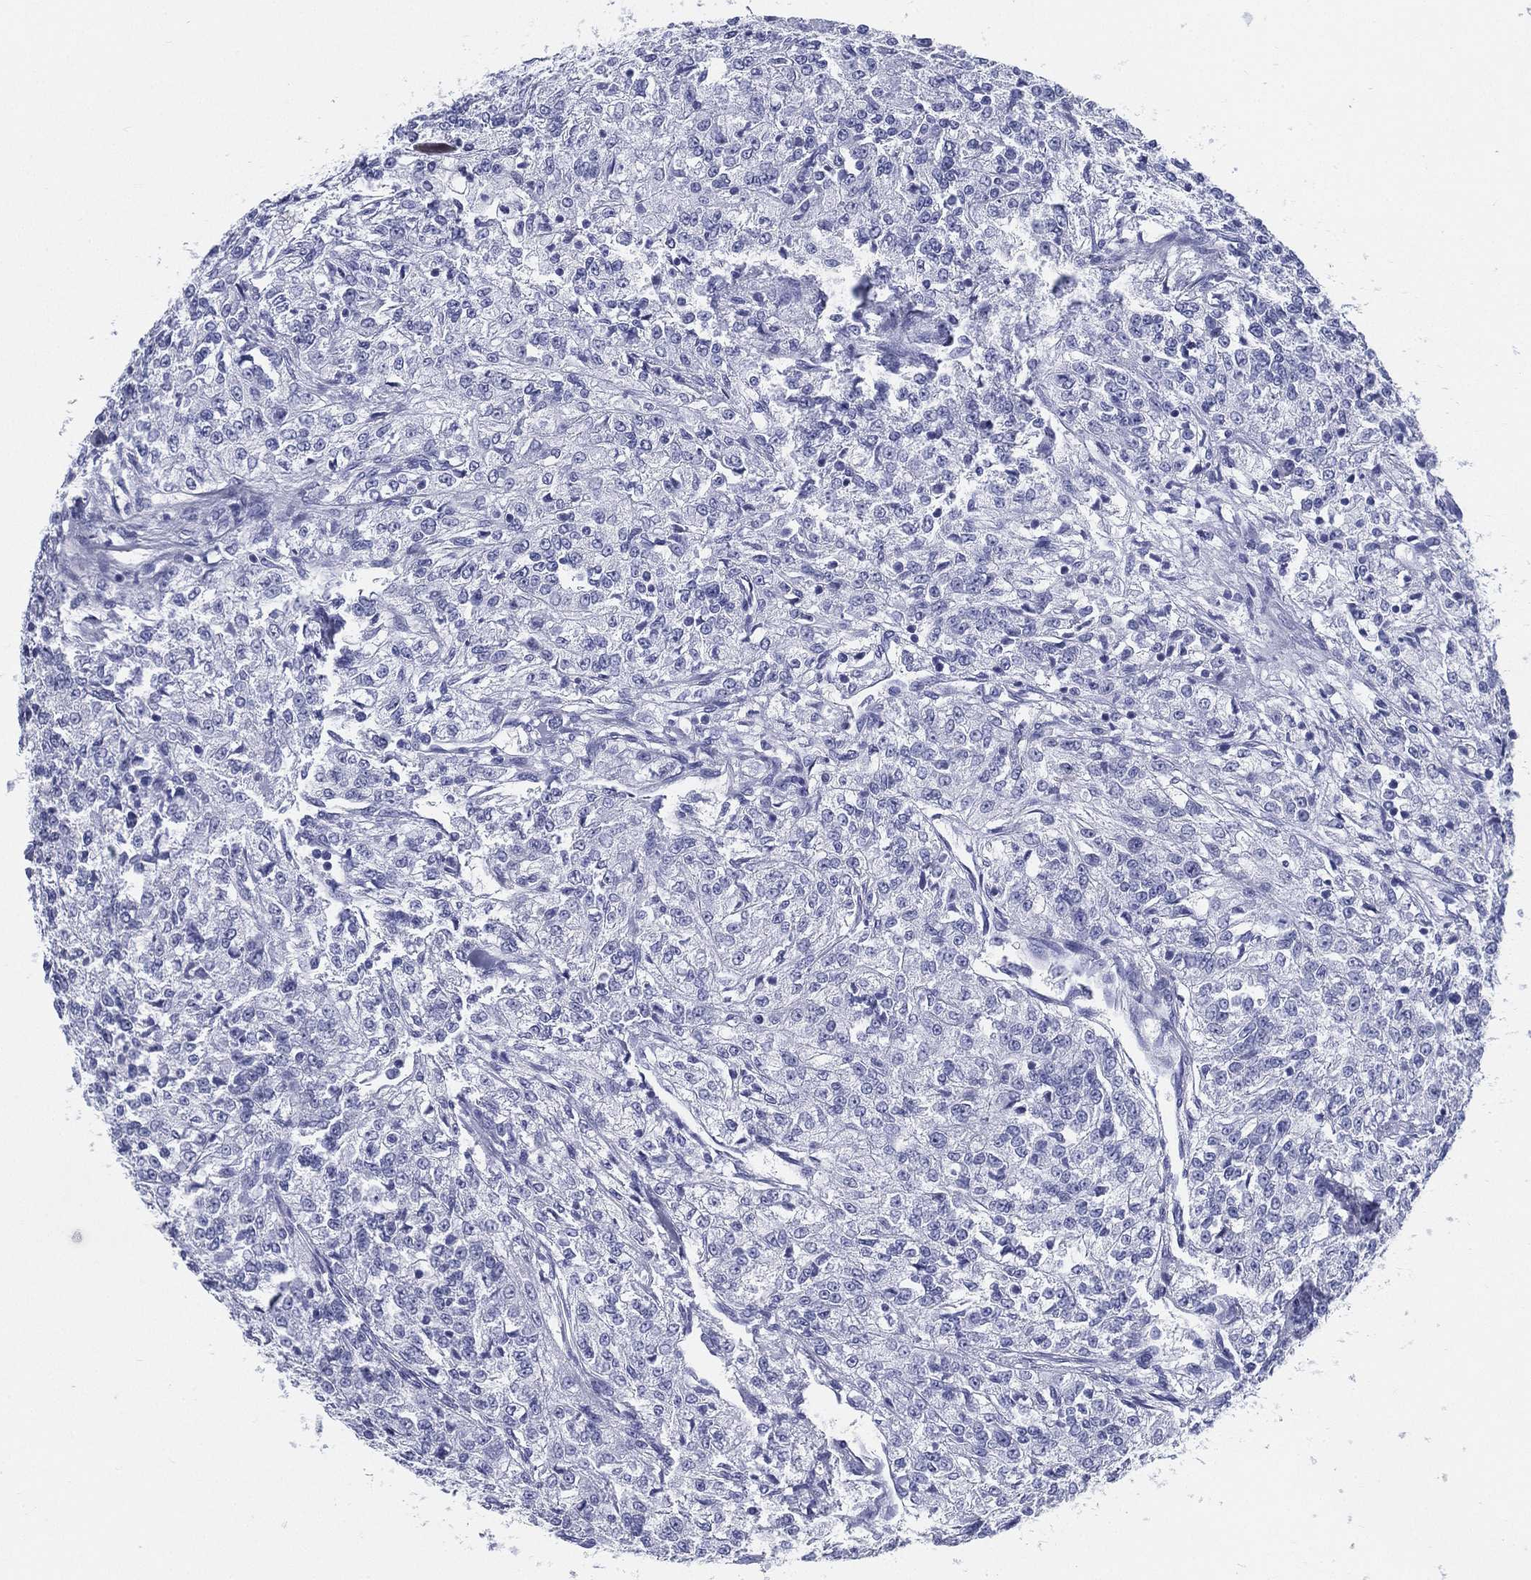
{"staining": {"intensity": "negative", "quantity": "none", "location": "none"}, "tissue": "renal cancer", "cell_type": "Tumor cells", "image_type": "cancer", "snomed": [{"axis": "morphology", "description": "Adenocarcinoma, NOS"}, {"axis": "topography", "description": "Kidney"}], "caption": "IHC of renal cancer (adenocarcinoma) reveals no expression in tumor cells.", "gene": "ATP1B2", "patient": {"sex": "female", "age": 63}}